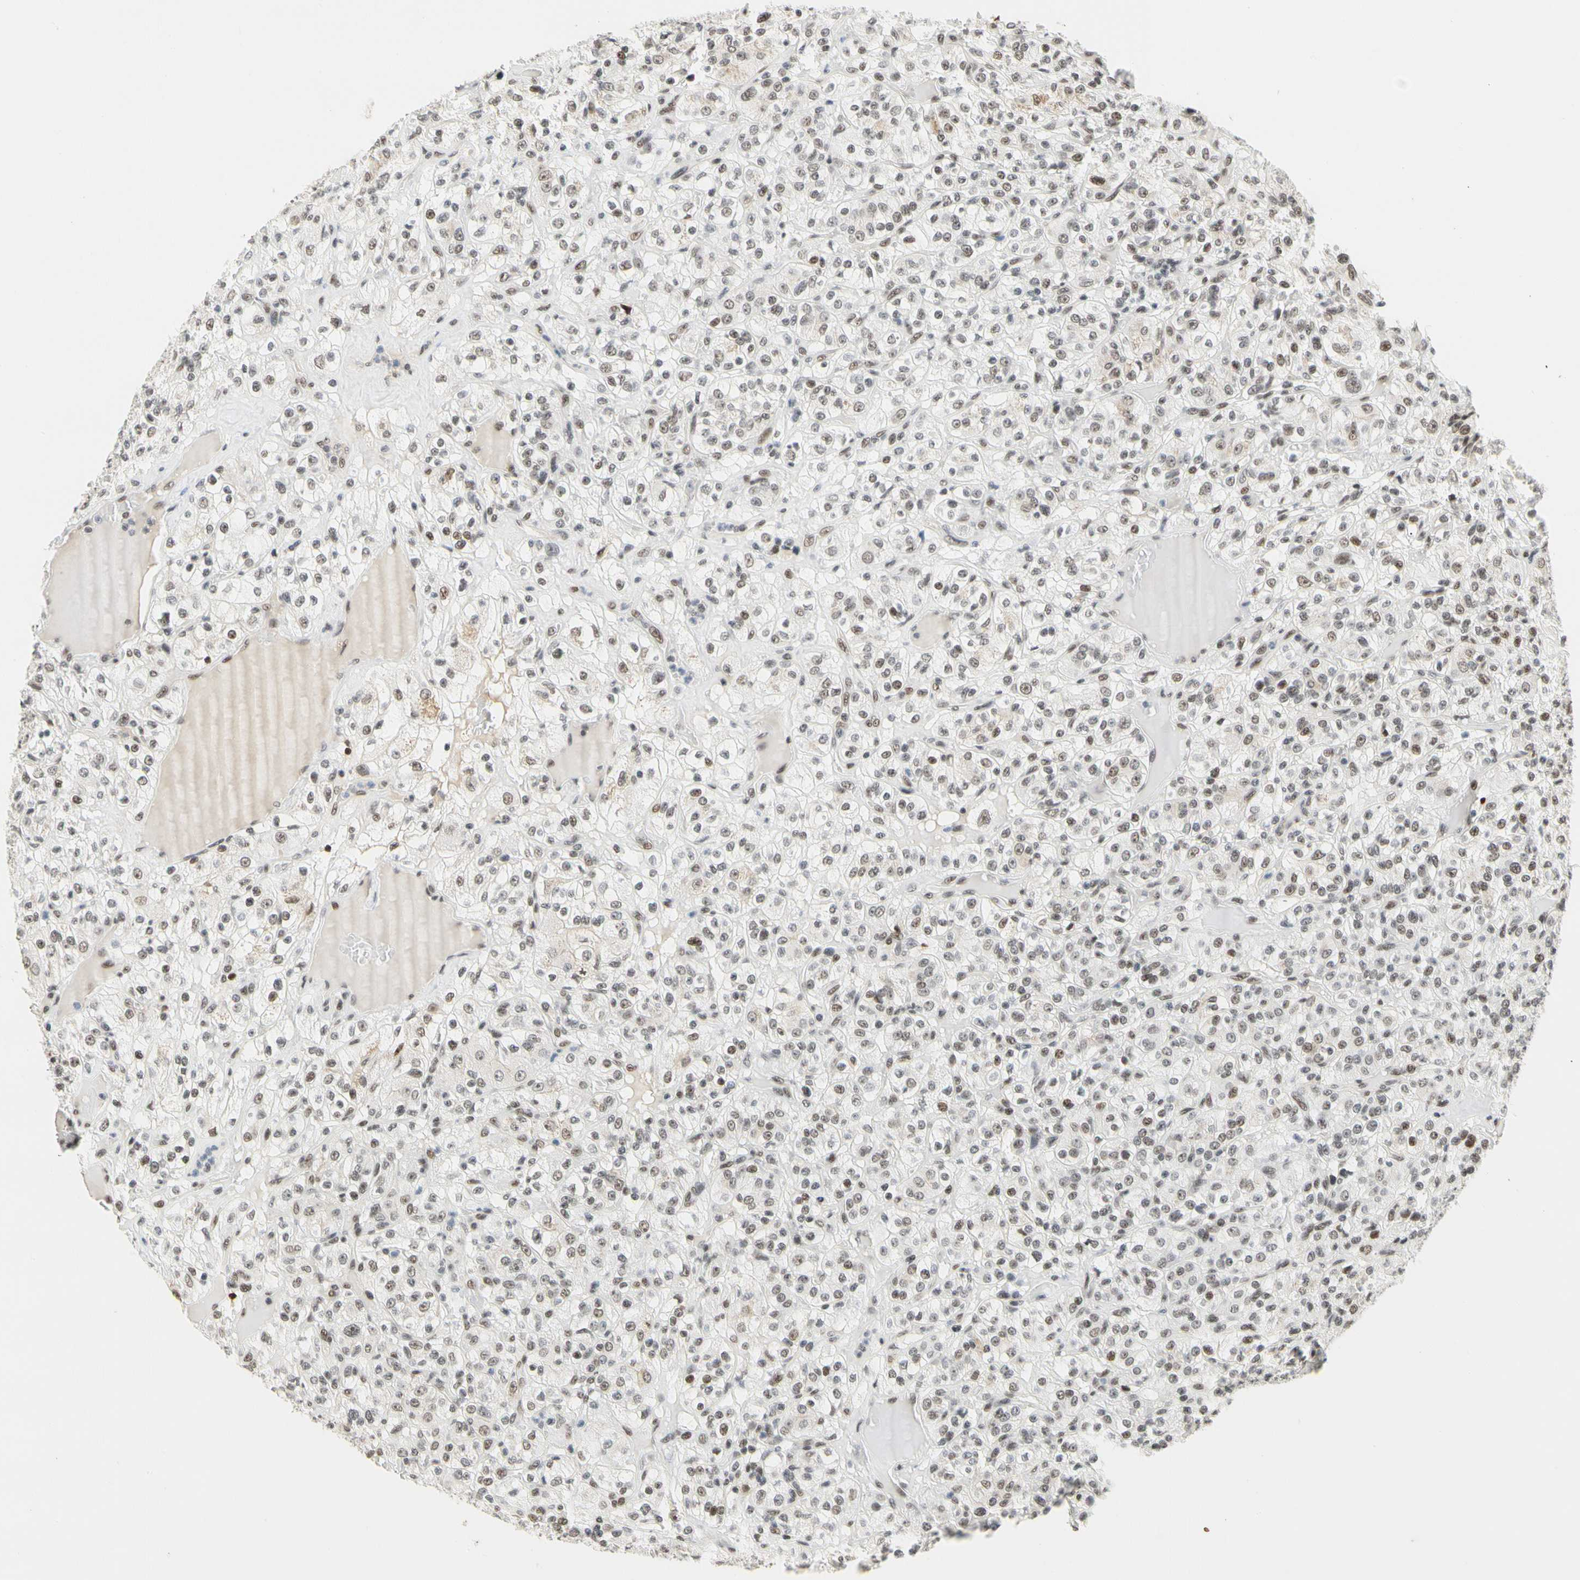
{"staining": {"intensity": "weak", "quantity": ">75%", "location": "nuclear"}, "tissue": "renal cancer", "cell_type": "Tumor cells", "image_type": "cancer", "snomed": [{"axis": "morphology", "description": "Normal tissue, NOS"}, {"axis": "morphology", "description": "Adenocarcinoma, NOS"}, {"axis": "topography", "description": "Kidney"}], "caption": "Adenocarcinoma (renal) was stained to show a protein in brown. There is low levels of weak nuclear expression in approximately >75% of tumor cells. The protein is shown in brown color, while the nuclei are stained blue.", "gene": "ZSCAN16", "patient": {"sex": "female", "age": 72}}